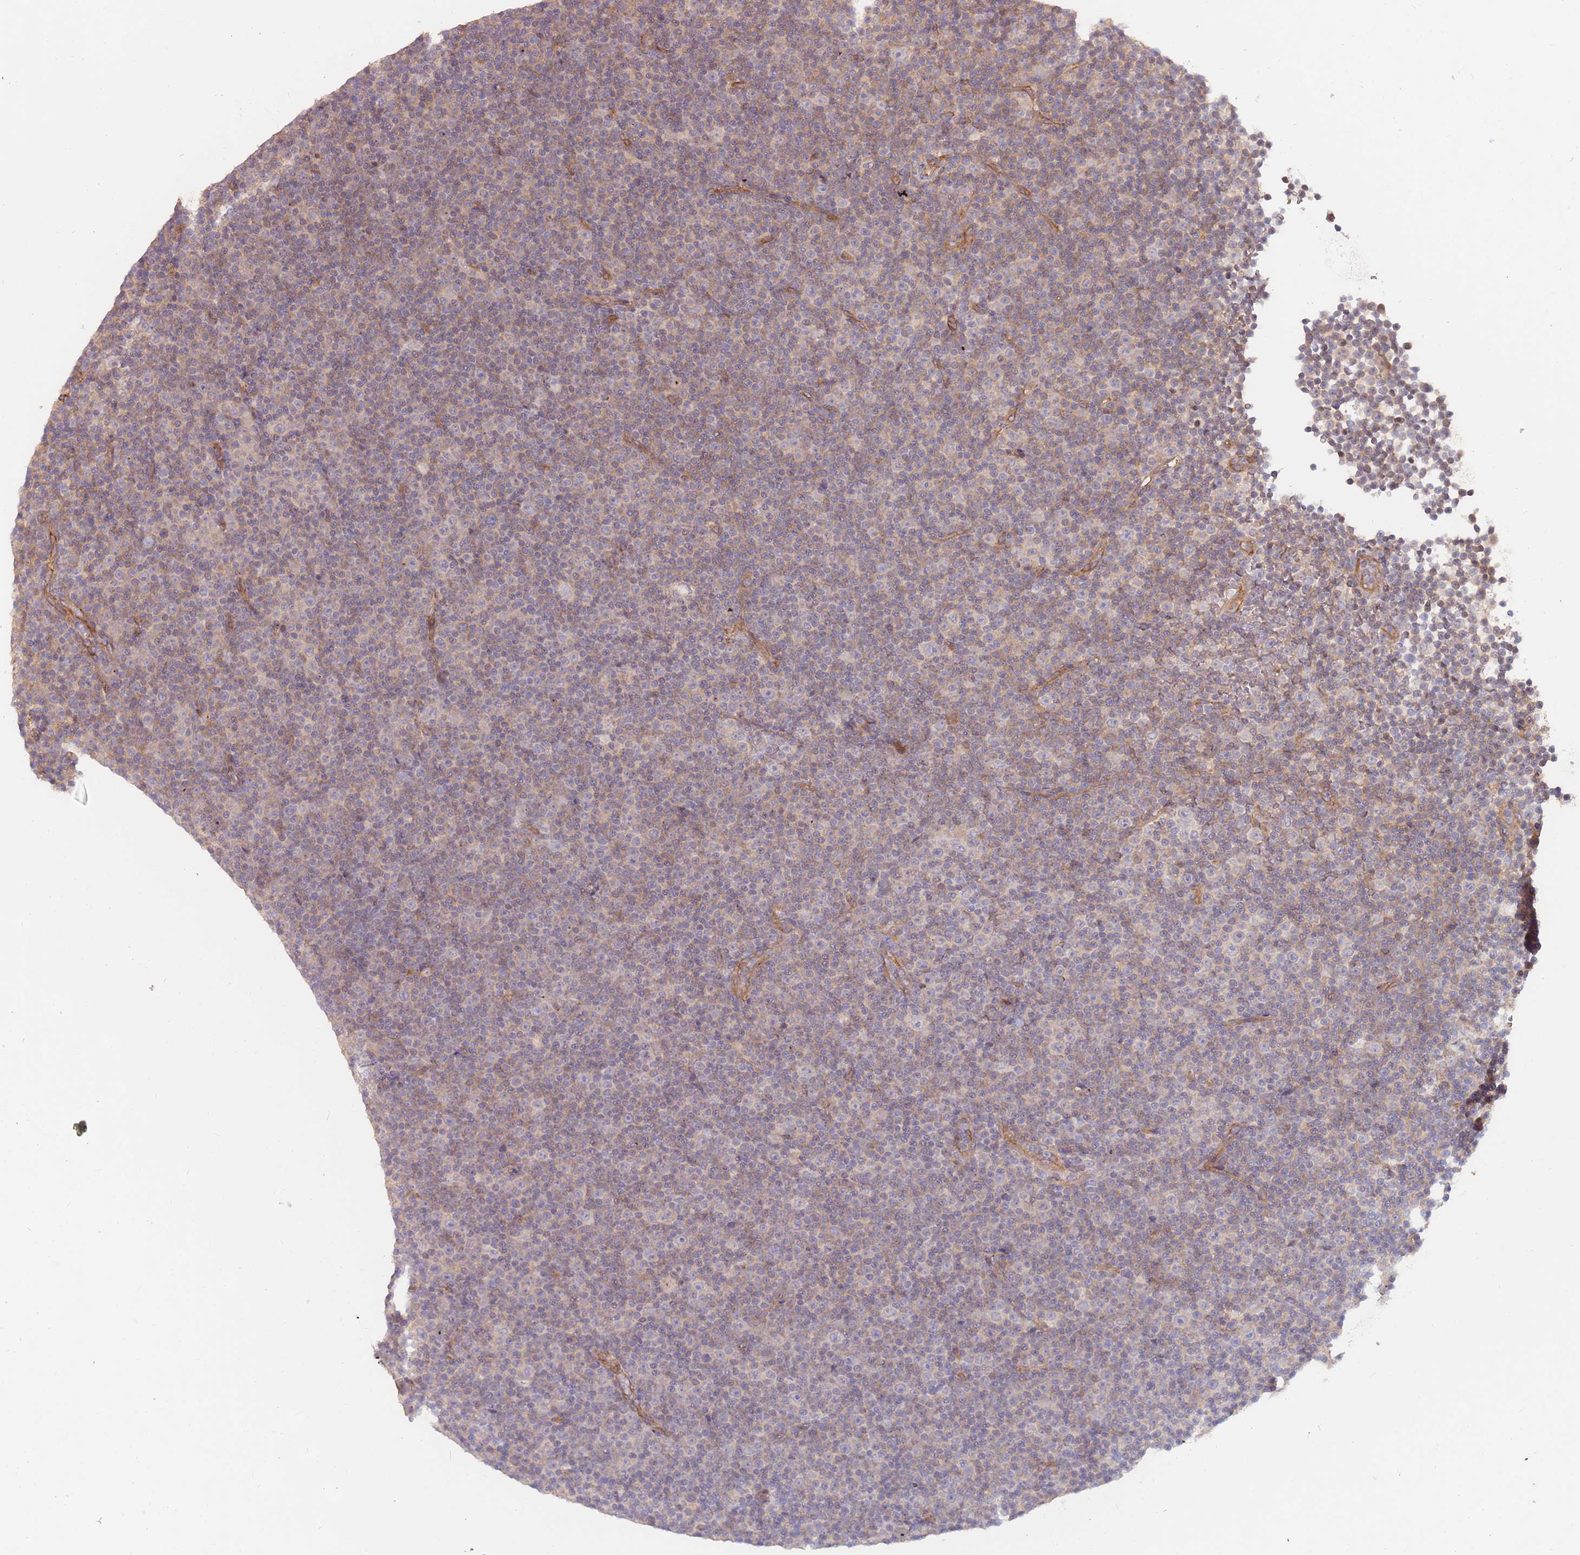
{"staining": {"intensity": "negative", "quantity": "none", "location": "none"}, "tissue": "lymphoma", "cell_type": "Tumor cells", "image_type": "cancer", "snomed": [{"axis": "morphology", "description": "Malignant lymphoma, non-Hodgkin's type, Low grade"}, {"axis": "topography", "description": "Lymph node"}], "caption": "IHC image of malignant lymphoma, non-Hodgkin's type (low-grade) stained for a protein (brown), which exhibits no staining in tumor cells.", "gene": "SAV1", "patient": {"sex": "female", "age": 67}}